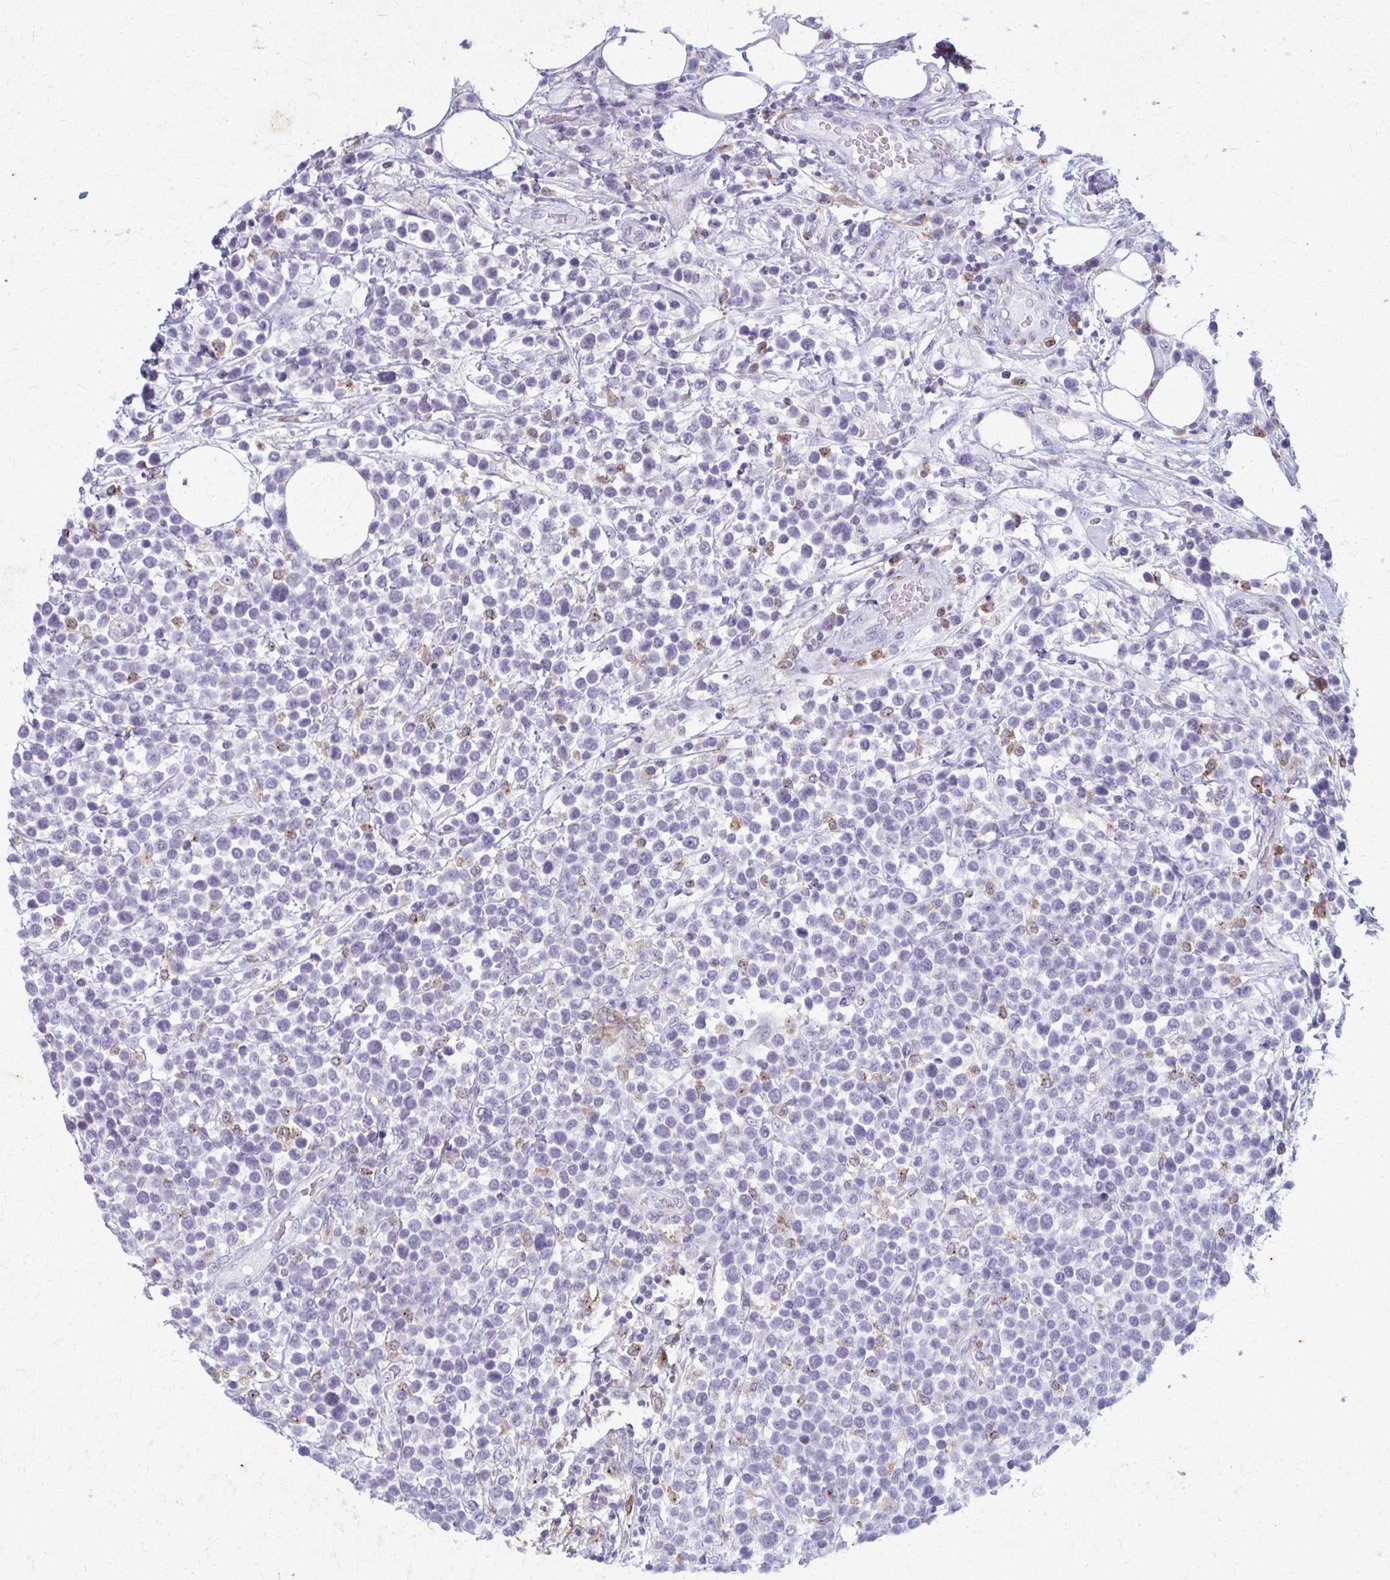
{"staining": {"intensity": "negative", "quantity": "none", "location": "none"}, "tissue": "lymphoma", "cell_type": "Tumor cells", "image_type": "cancer", "snomed": [{"axis": "morphology", "description": "Malignant lymphoma, non-Hodgkin's type, Low grade"}, {"axis": "topography", "description": "Lymph node"}], "caption": "The micrograph displays no staining of tumor cells in malignant lymphoma, non-Hodgkin's type (low-grade).", "gene": "CARD9", "patient": {"sex": "male", "age": 60}}